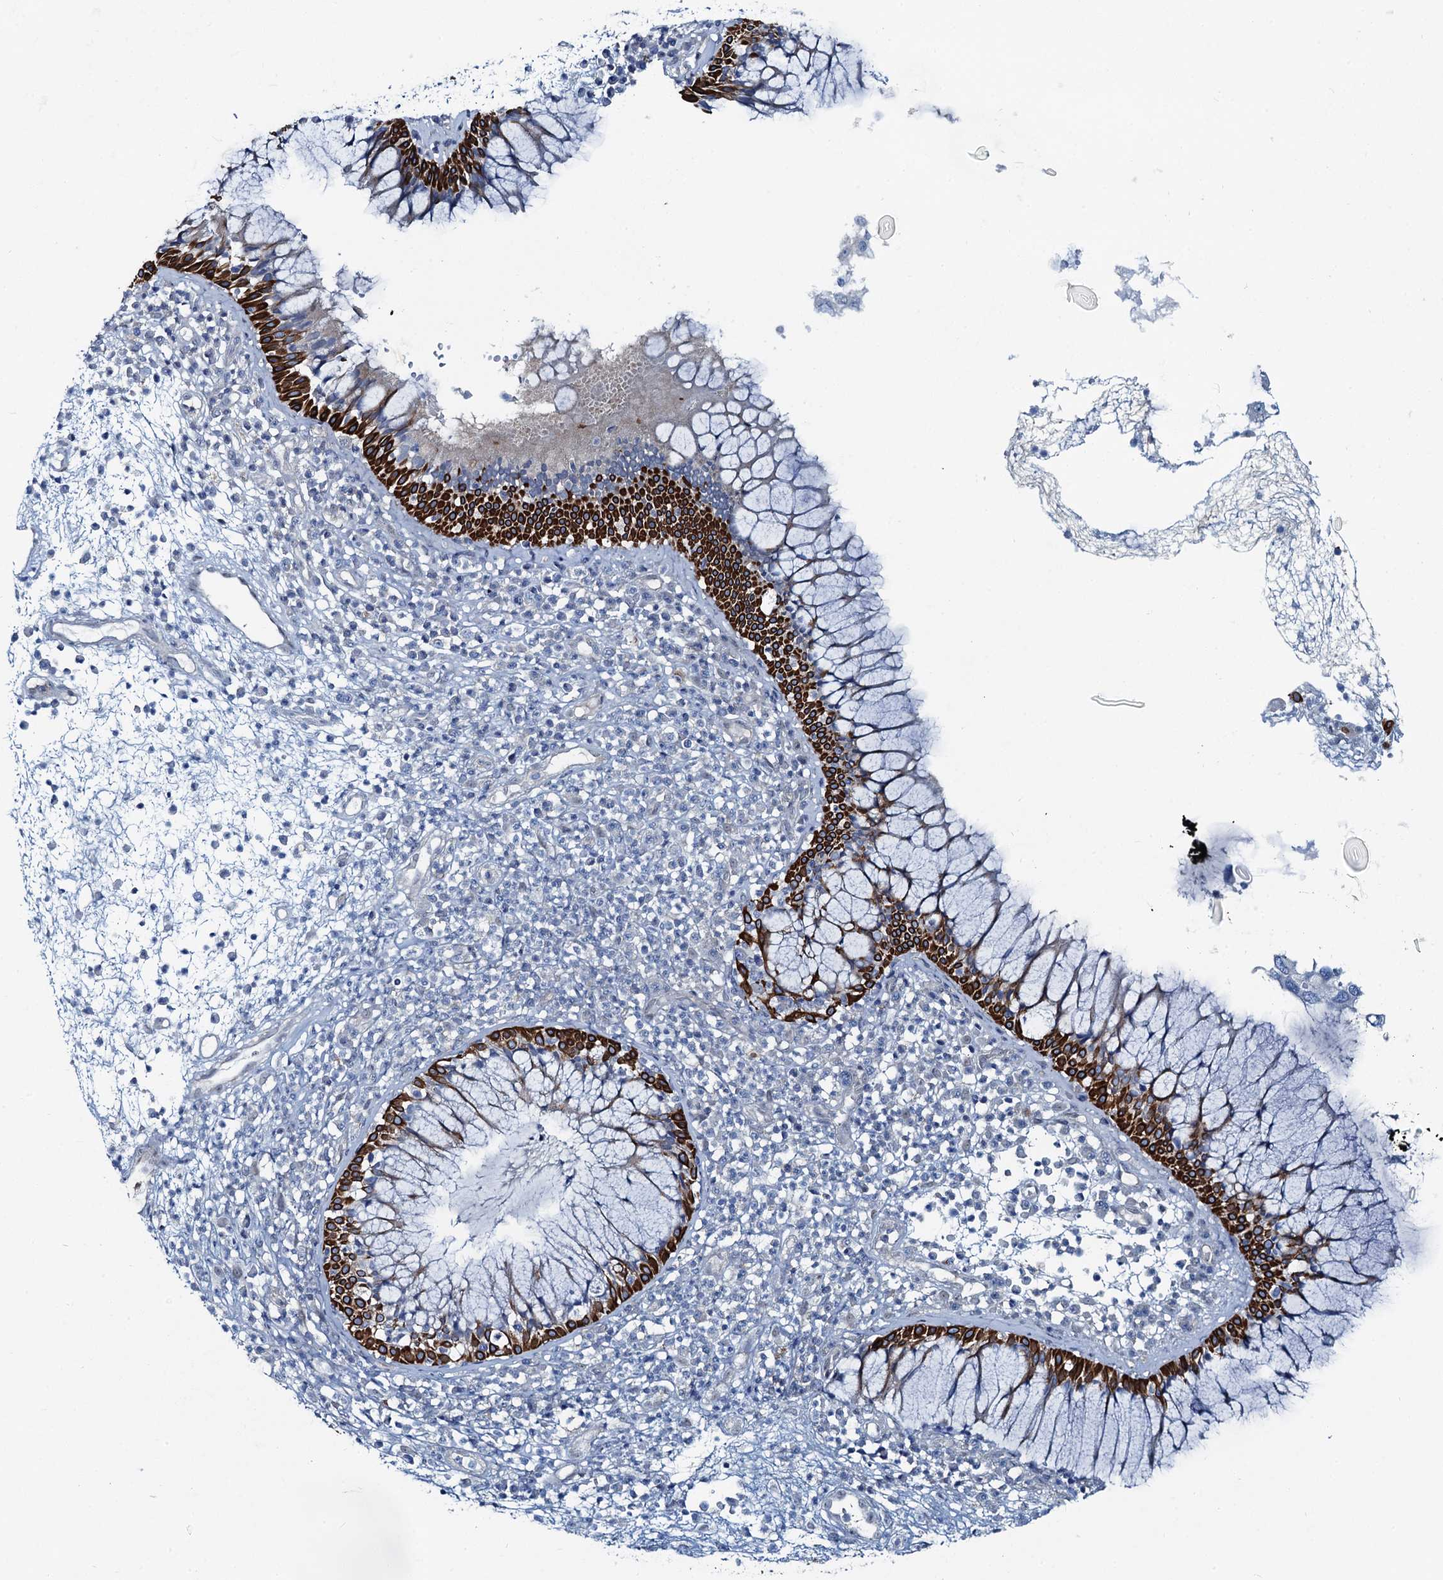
{"staining": {"intensity": "strong", "quantity": ">75%", "location": "cytoplasmic/membranous"}, "tissue": "nasopharynx", "cell_type": "Respiratory epithelial cells", "image_type": "normal", "snomed": [{"axis": "morphology", "description": "Normal tissue, NOS"}, {"axis": "morphology", "description": "Inflammation, NOS"}, {"axis": "topography", "description": "Nasopharynx"}], "caption": "A brown stain highlights strong cytoplasmic/membranous positivity of a protein in respiratory epithelial cells of benign nasopharynx.", "gene": "ASTE1", "patient": {"sex": "male", "age": 70}}